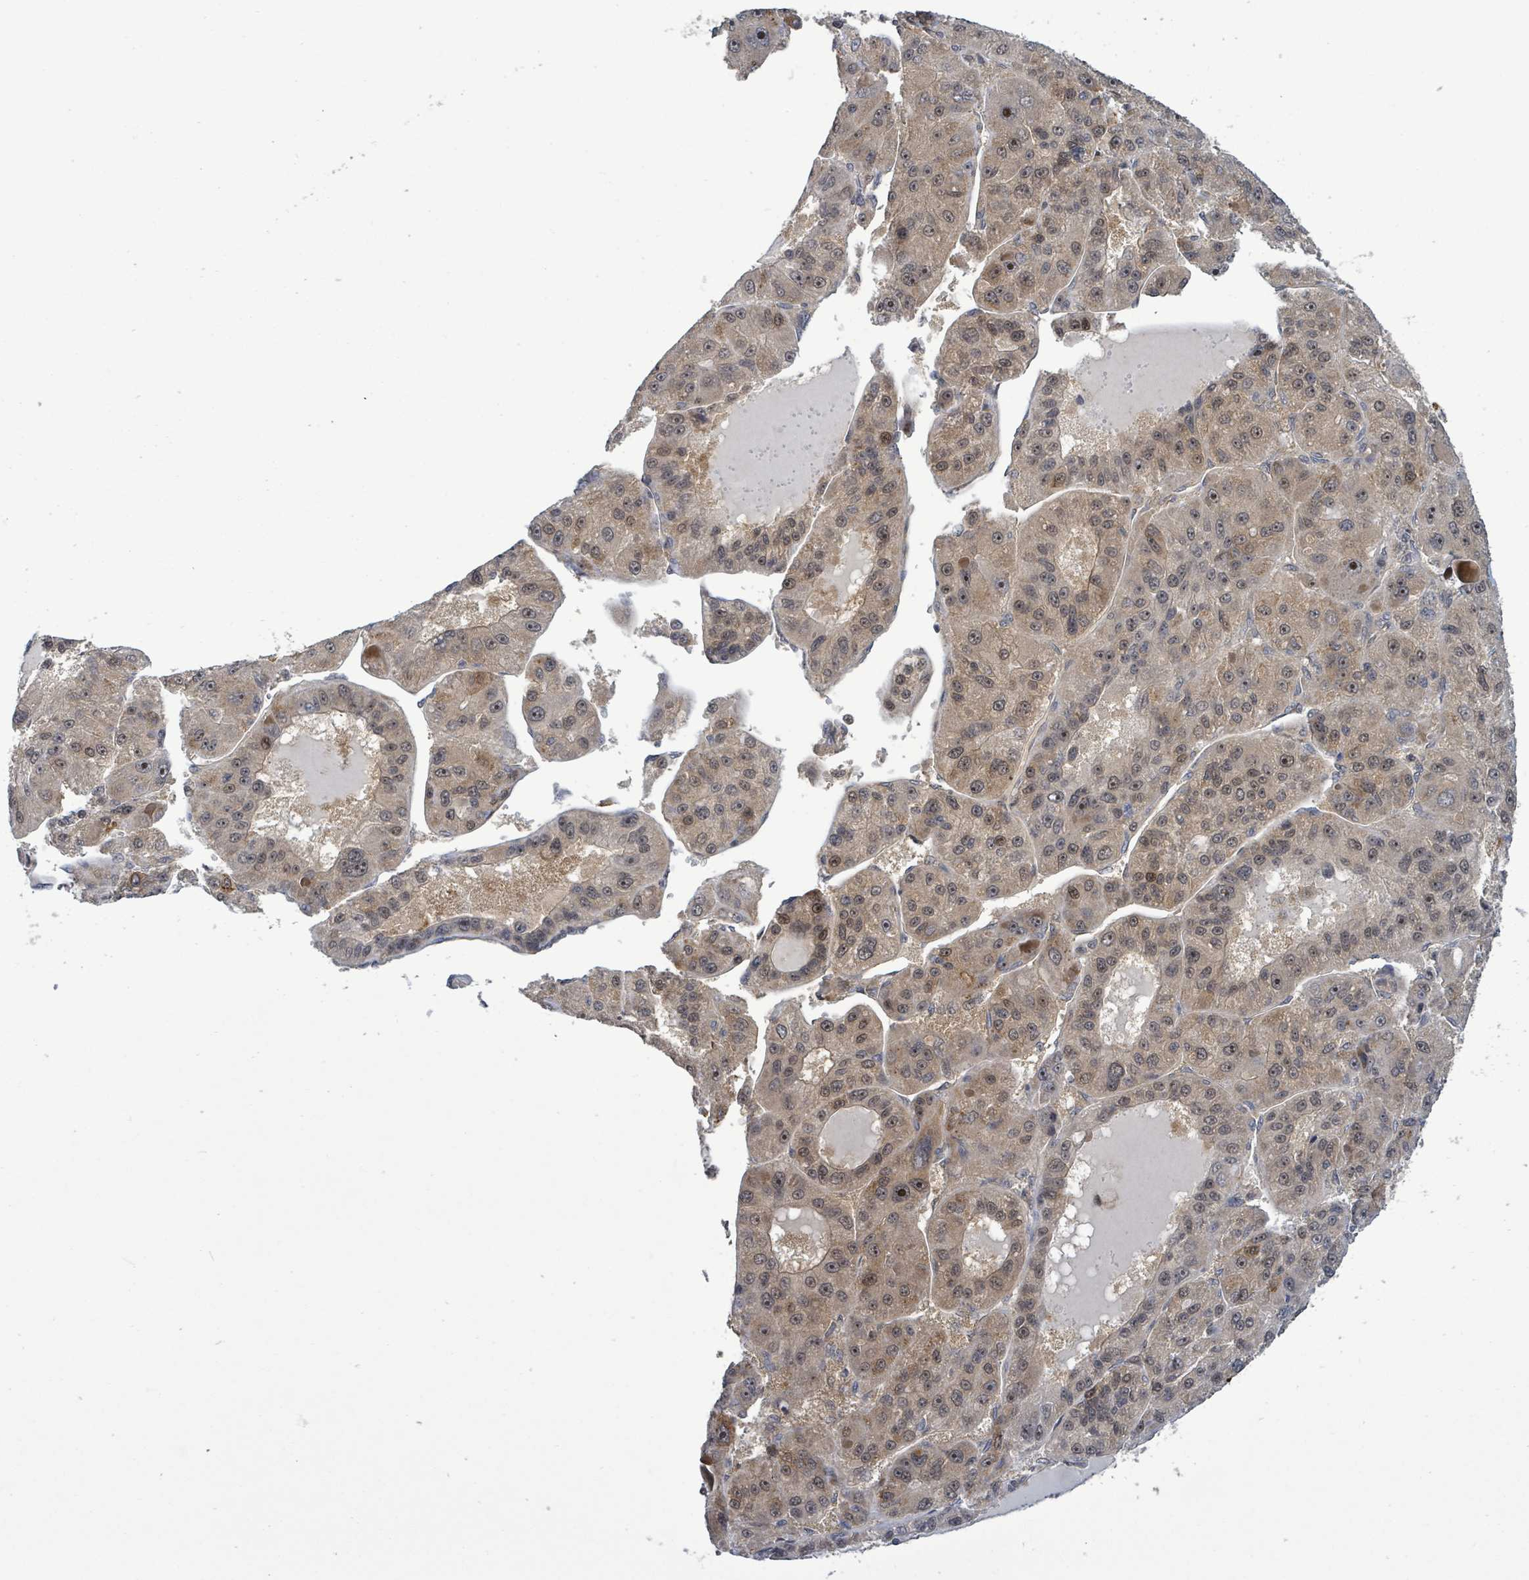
{"staining": {"intensity": "weak", "quantity": ">75%", "location": "cytoplasmic/membranous,nuclear"}, "tissue": "liver cancer", "cell_type": "Tumor cells", "image_type": "cancer", "snomed": [{"axis": "morphology", "description": "Carcinoma, Hepatocellular, NOS"}, {"axis": "topography", "description": "Liver"}], "caption": "Liver cancer stained for a protein (brown) shows weak cytoplasmic/membranous and nuclear positive staining in approximately >75% of tumor cells.", "gene": "FBXO6", "patient": {"sex": "male", "age": 76}}